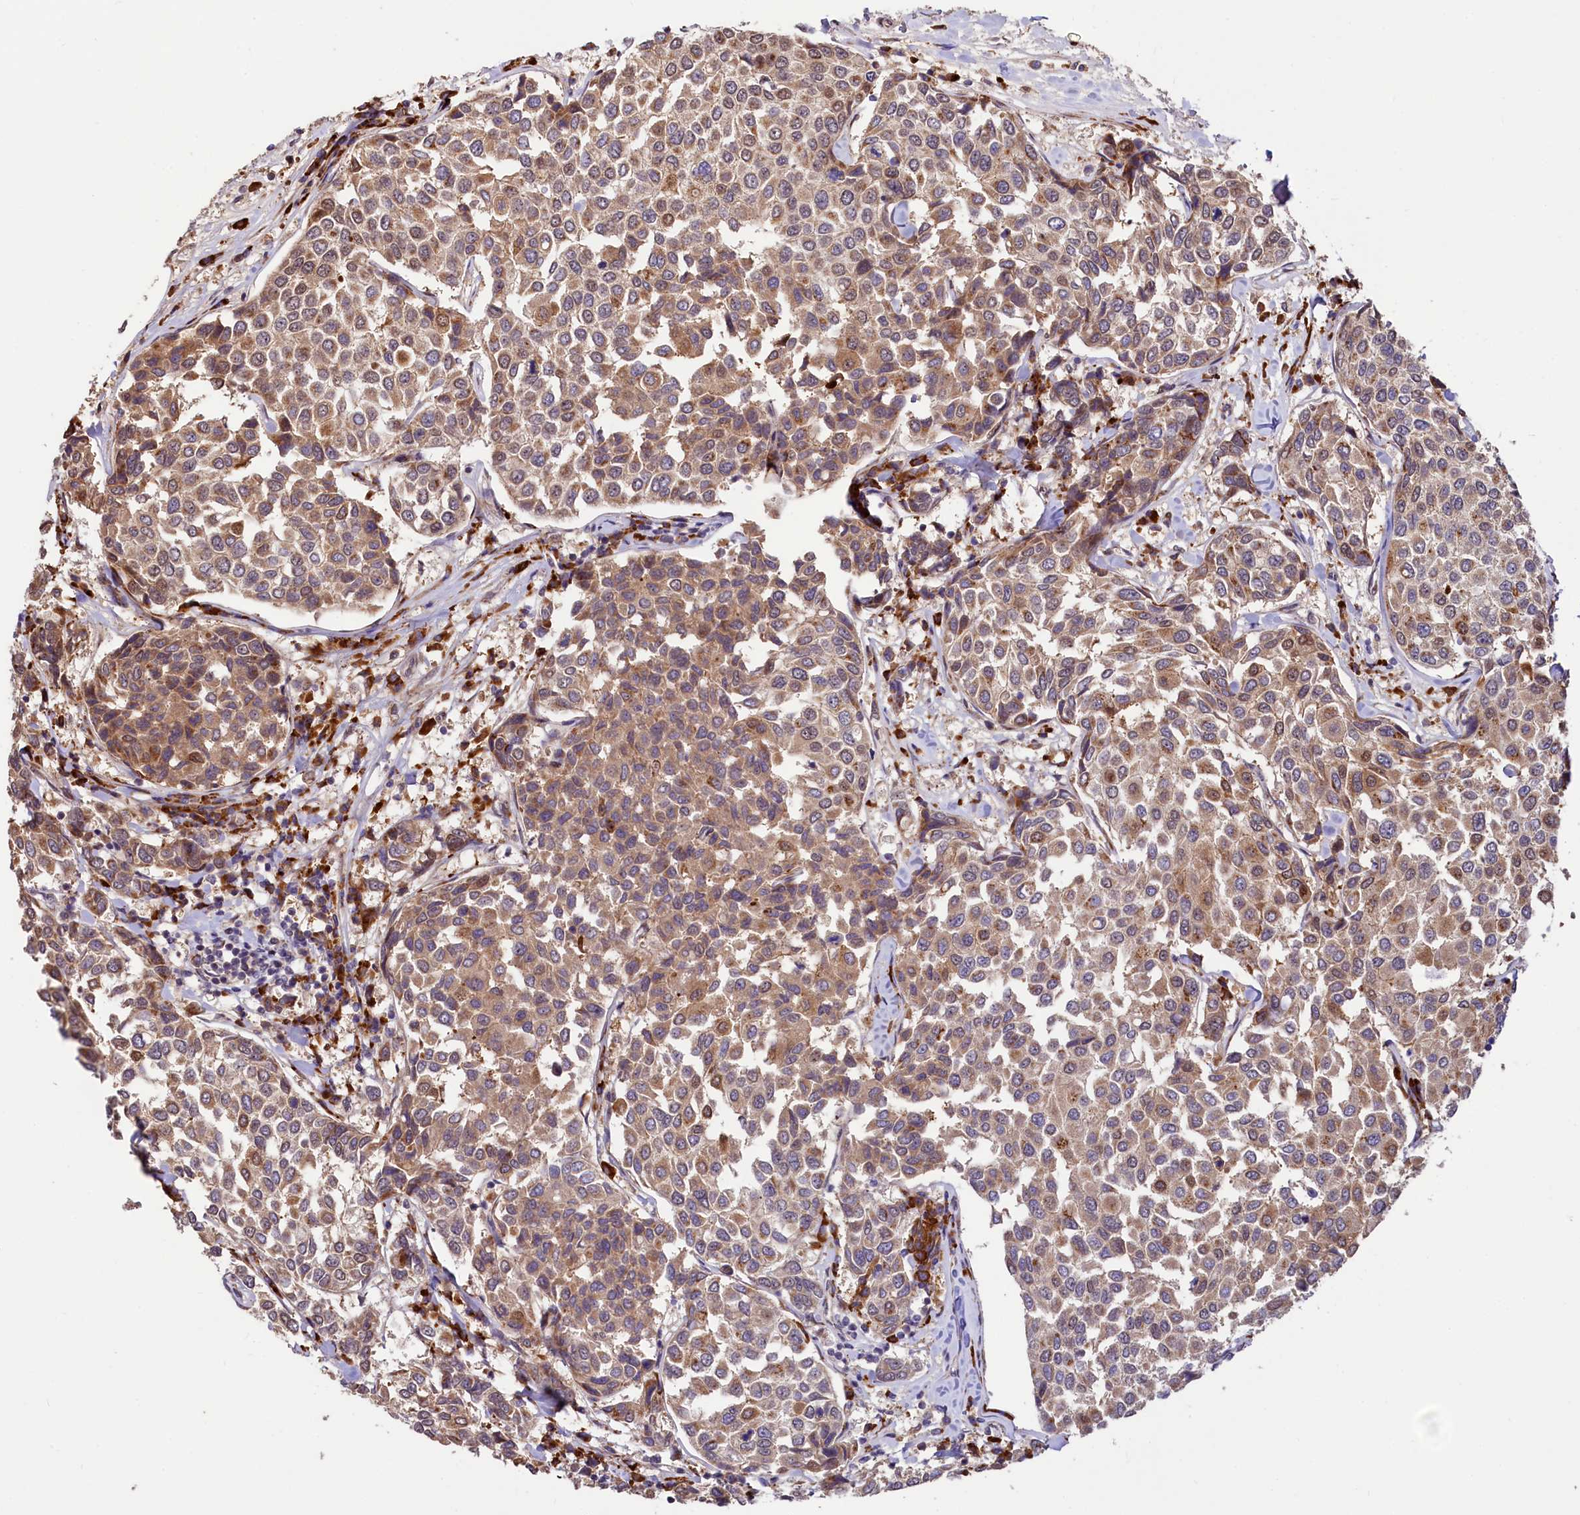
{"staining": {"intensity": "moderate", "quantity": ">75%", "location": "cytoplasmic/membranous"}, "tissue": "breast cancer", "cell_type": "Tumor cells", "image_type": "cancer", "snomed": [{"axis": "morphology", "description": "Duct carcinoma"}, {"axis": "topography", "description": "Breast"}], "caption": "Immunohistochemical staining of invasive ductal carcinoma (breast) displays medium levels of moderate cytoplasmic/membranous protein staining in approximately >75% of tumor cells. (Brightfield microscopy of DAB IHC at high magnification).", "gene": "C5orf15", "patient": {"sex": "female", "age": 55}}